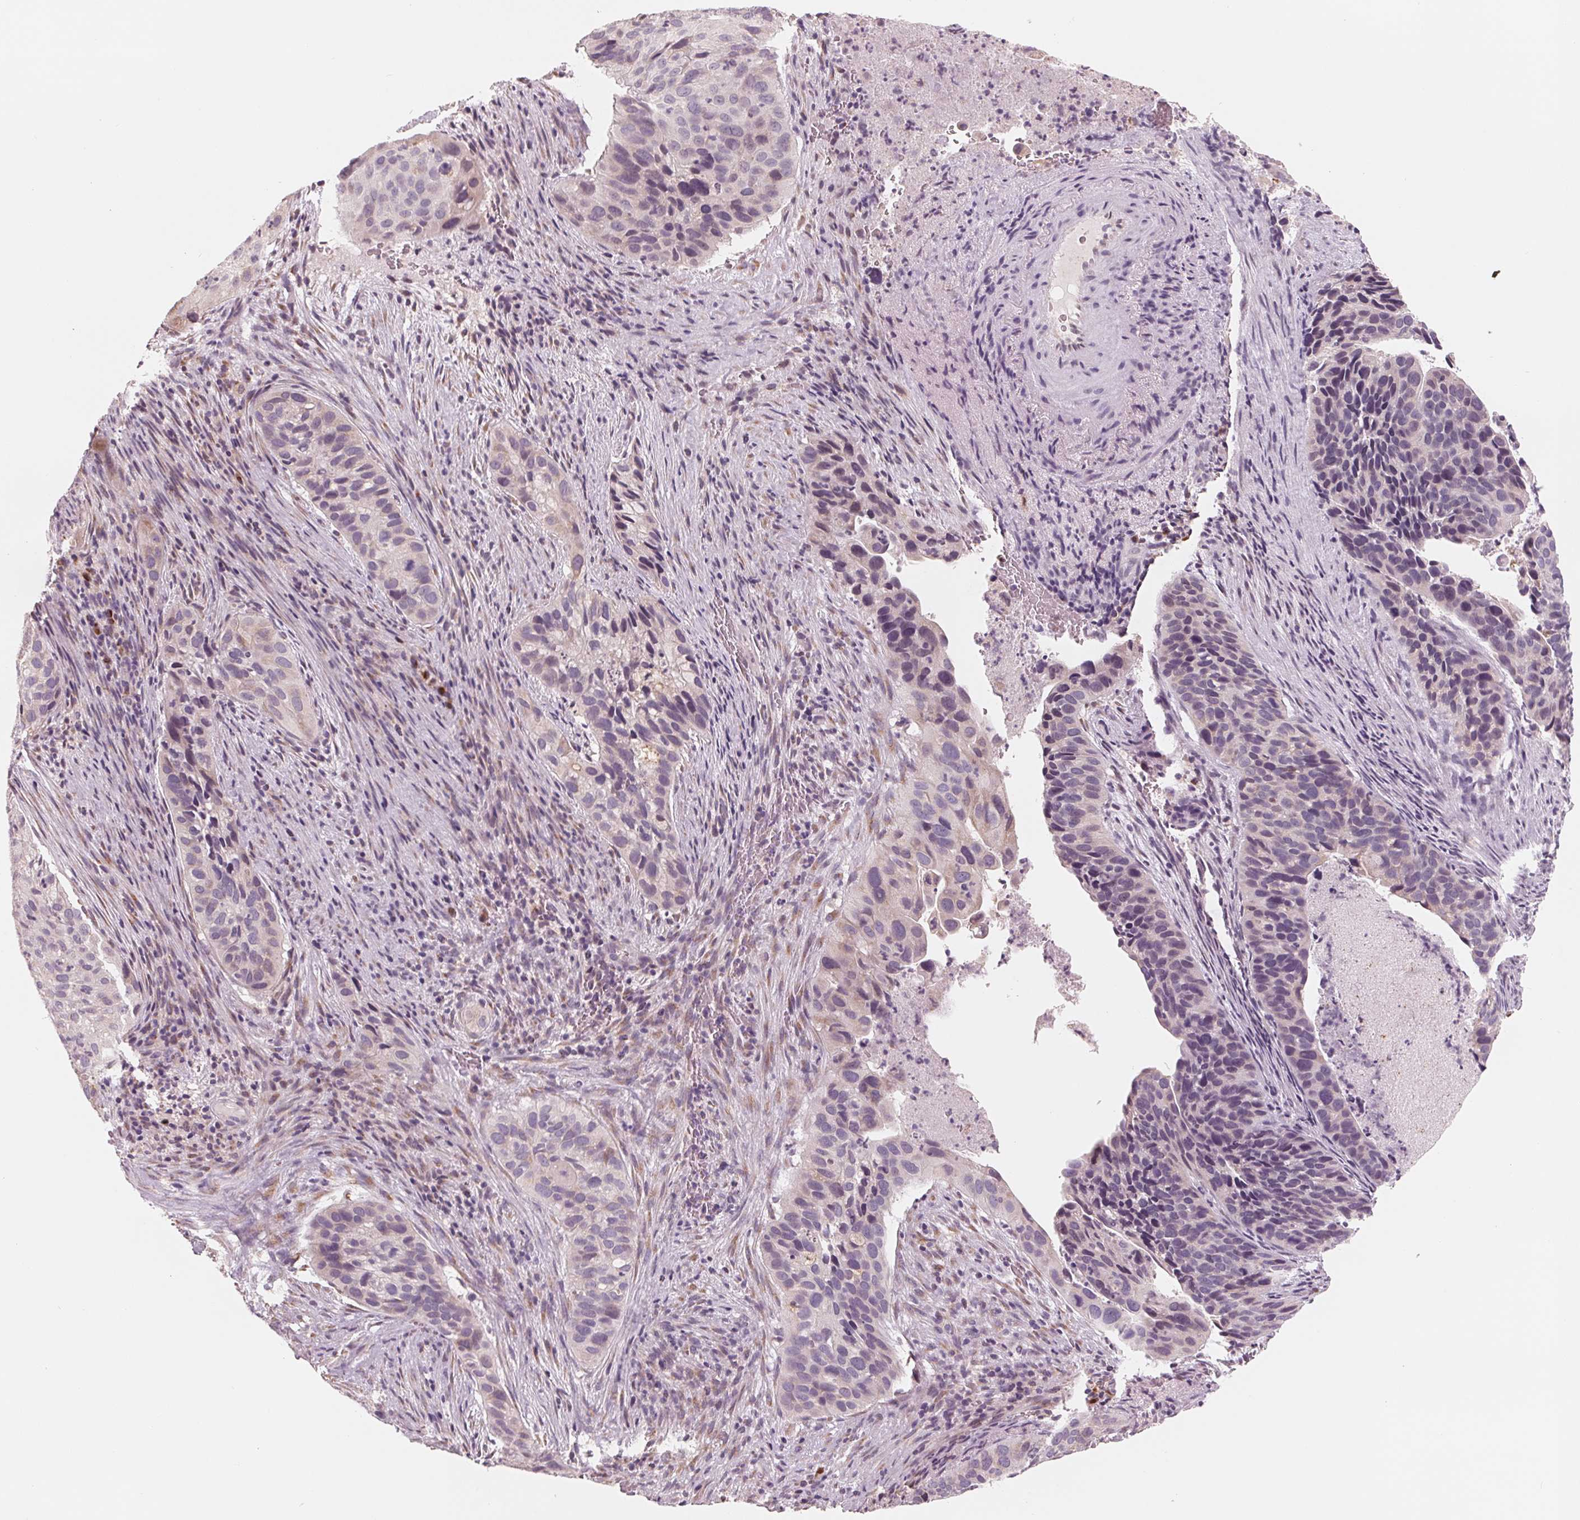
{"staining": {"intensity": "negative", "quantity": "none", "location": "none"}, "tissue": "cervical cancer", "cell_type": "Tumor cells", "image_type": "cancer", "snomed": [{"axis": "morphology", "description": "Squamous cell carcinoma, NOS"}, {"axis": "topography", "description": "Cervix"}], "caption": "The photomicrograph shows no significant expression in tumor cells of squamous cell carcinoma (cervical).", "gene": "IL9R", "patient": {"sex": "female", "age": 38}}